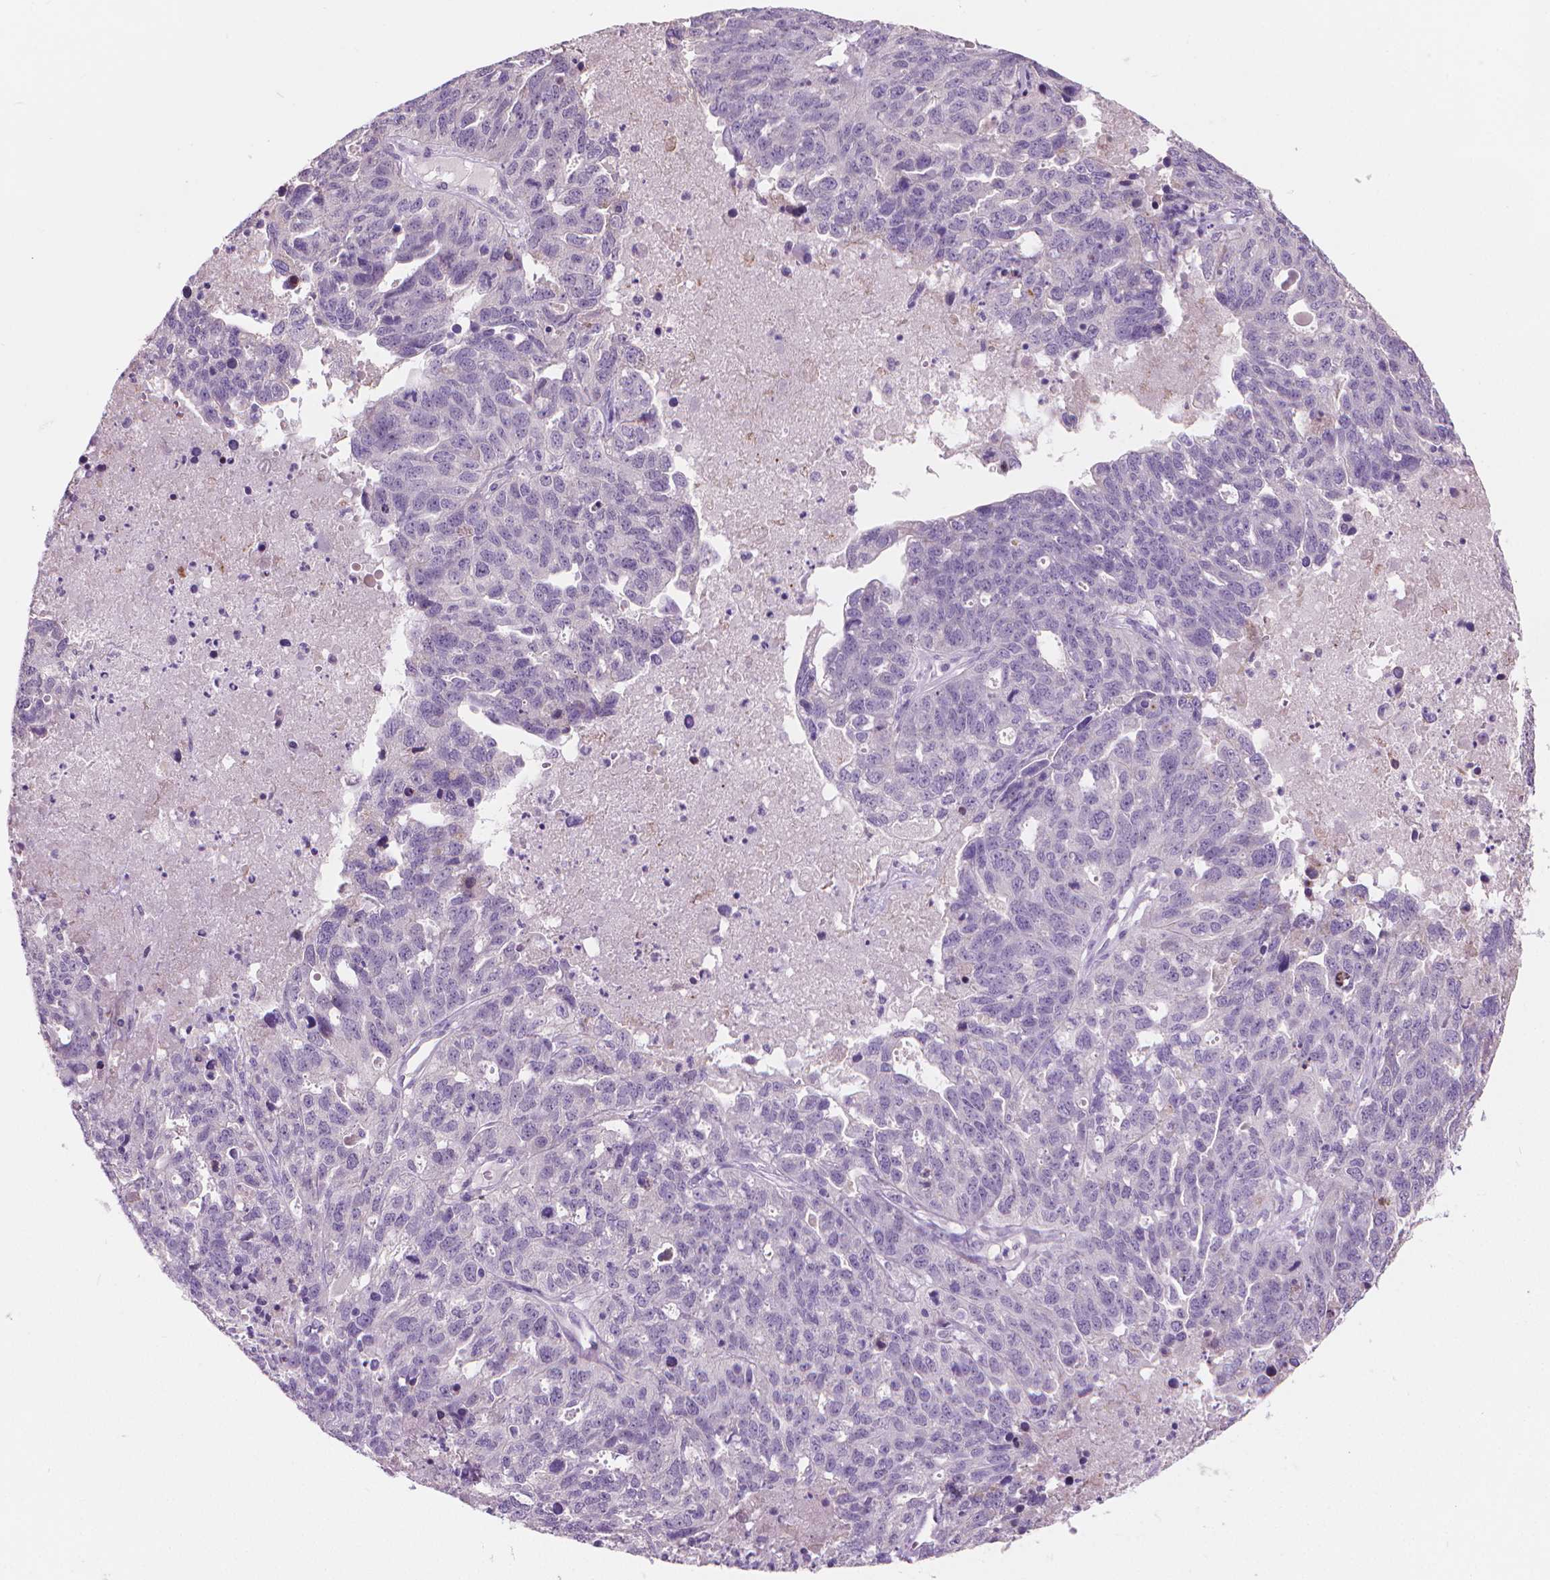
{"staining": {"intensity": "negative", "quantity": "none", "location": "none"}, "tissue": "ovarian cancer", "cell_type": "Tumor cells", "image_type": "cancer", "snomed": [{"axis": "morphology", "description": "Cystadenocarcinoma, serous, NOS"}, {"axis": "topography", "description": "Ovary"}], "caption": "The immunohistochemistry histopathology image has no significant expression in tumor cells of ovarian serous cystadenocarcinoma tissue.", "gene": "GSDMA", "patient": {"sex": "female", "age": 71}}